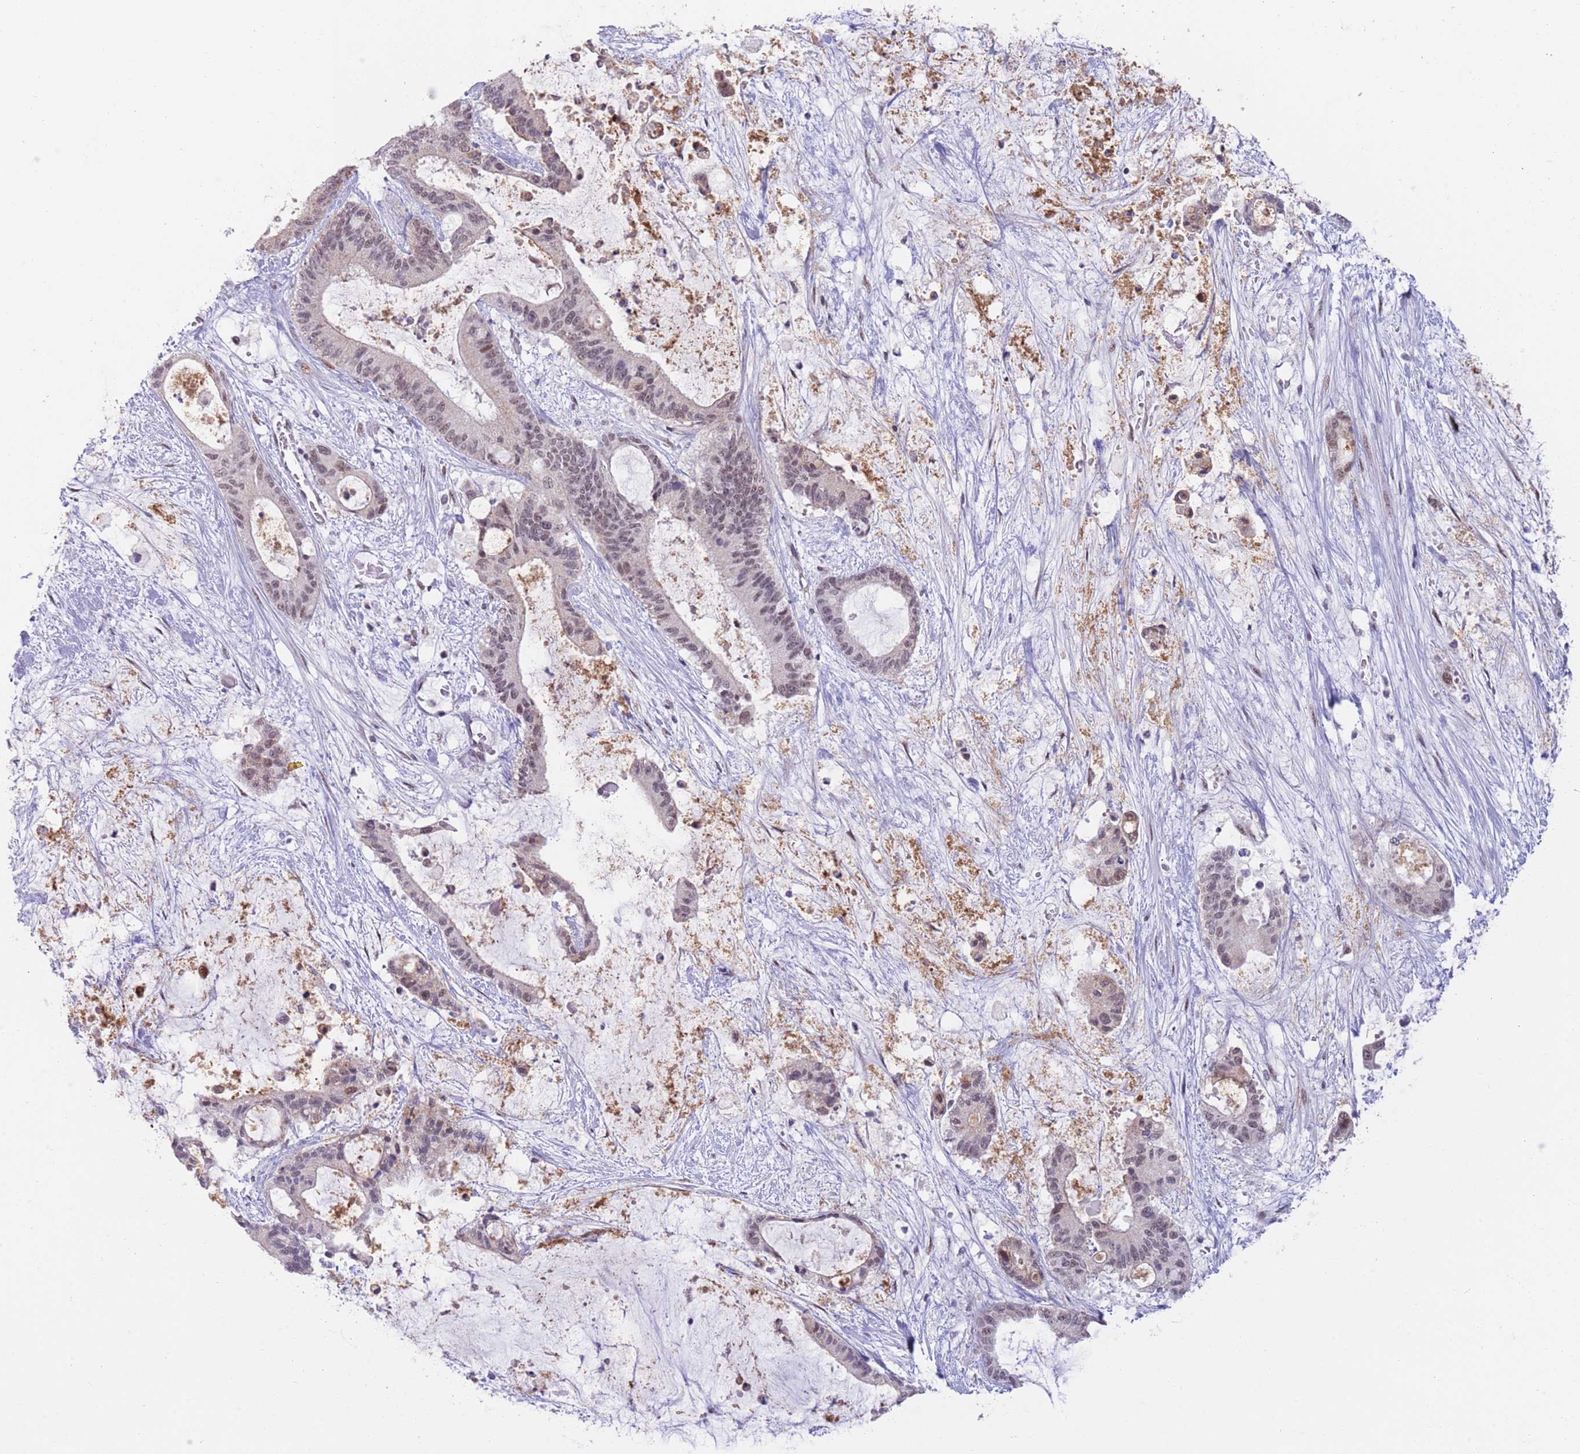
{"staining": {"intensity": "weak", "quantity": "25%-75%", "location": "nuclear"}, "tissue": "liver cancer", "cell_type": "Tumor cells", "image_type": "cancer", "snomed": [{"axis": "morphology", "description": "Normal tissue, NOS"}, {"axis": "morphology", "description": "Cholangiocarcinoma"}, {"axis": "topography", "description": "Liver"}, {"axis": "topography", "description": "Peripheral nerve tissue"}], "caption": "Weak nuclear protein expression is appreciated in about 25%-75% of tumor cells in liver cancer.", "gene": "RFX1", "patient": {"sex": "female", "age": 73}}